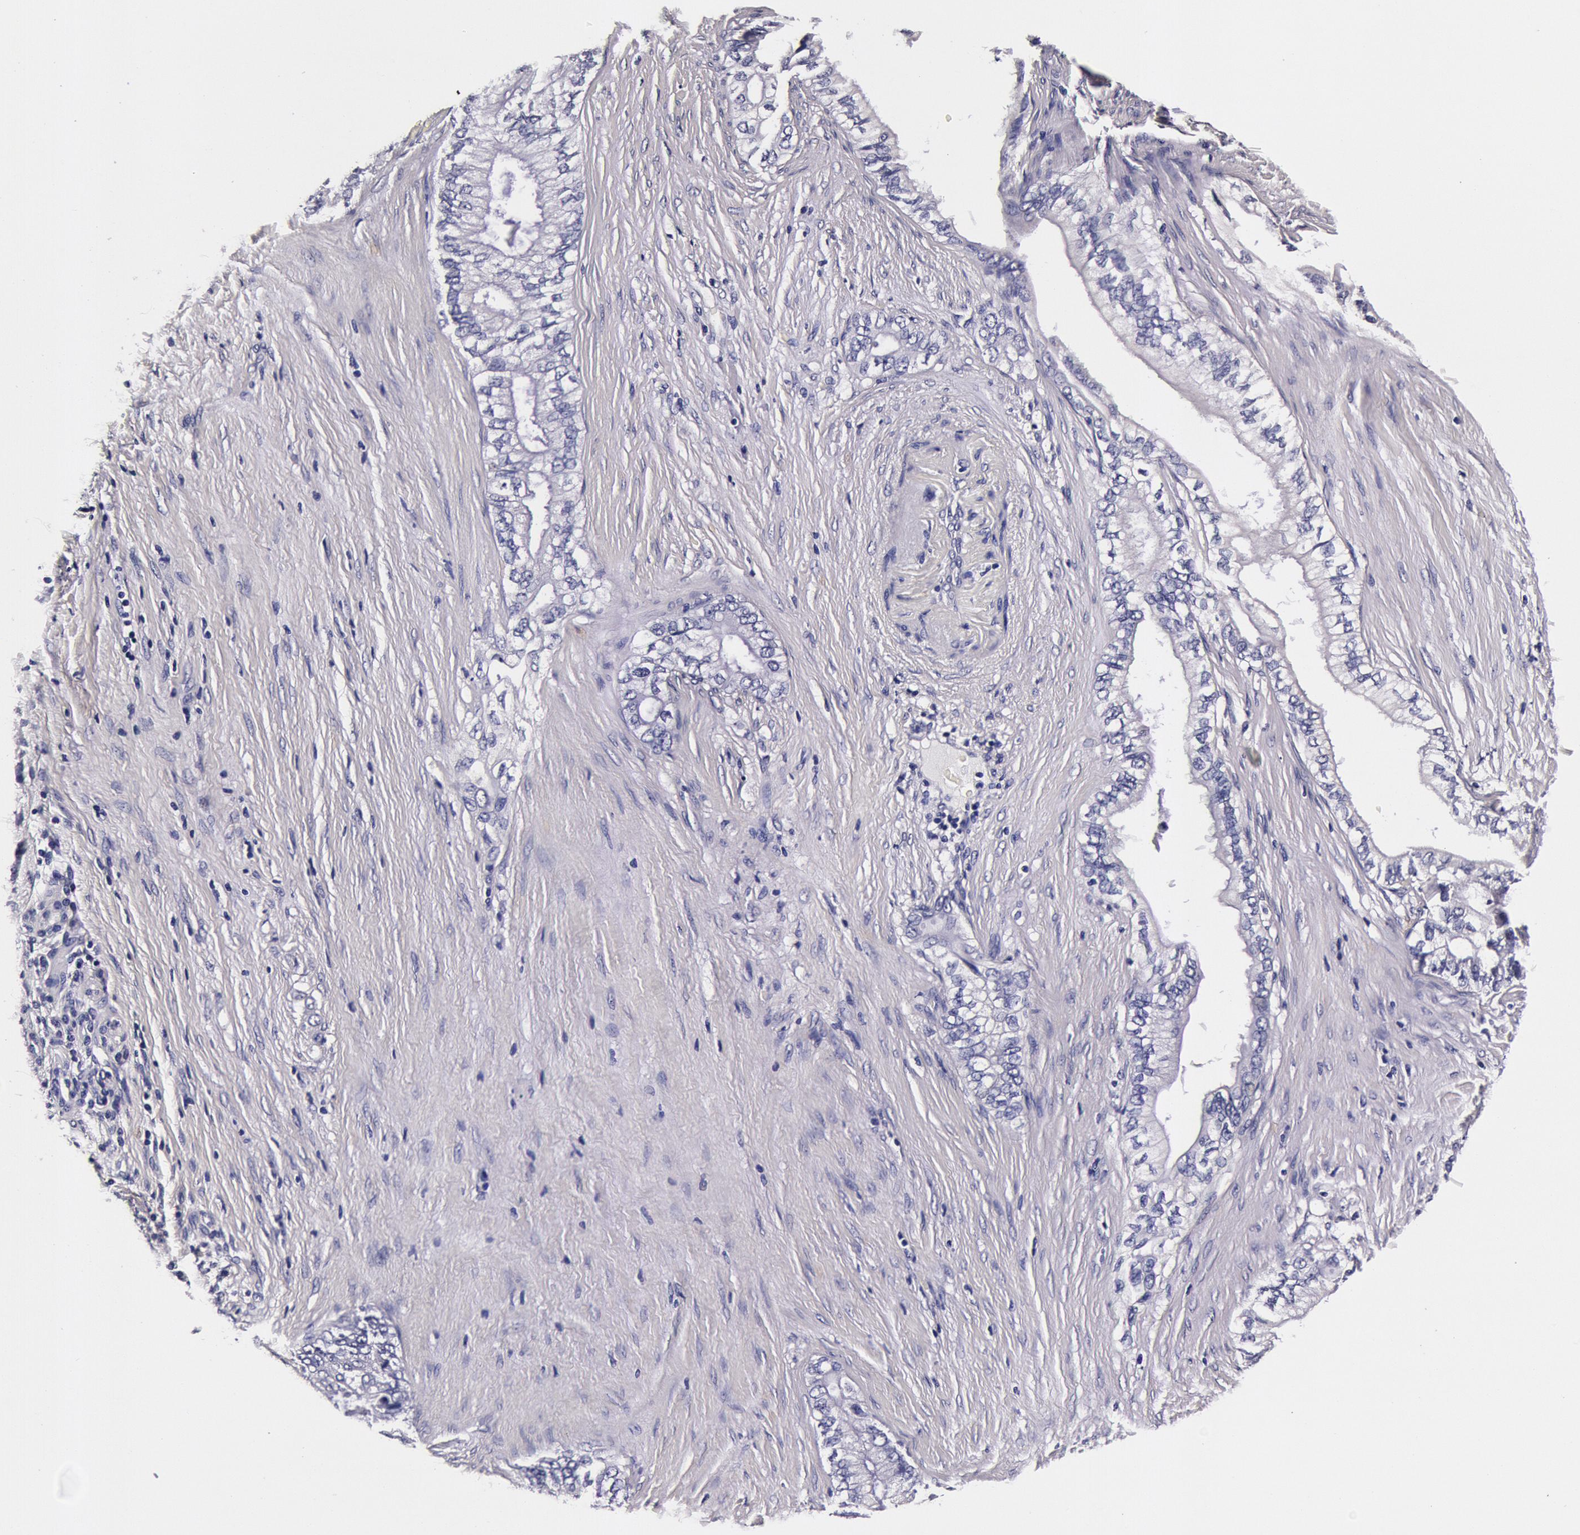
{"staining": {"intensity": "negative", "quantity": "none", "location": "none"}, "tissue": "pancreatic cancer", "cell_type": "Tumor cells", "image_type": "cancer", "snomed": [{"axis": "morphology", "description": "Adenocarcinoma, NOS"}, {"axis": "topography", "description": "Pancreas"}], "caption": "Protein analysis of pancreatic adenocarcinoma shows no significant positivity in tumor cells.", "gene": "CCDC22", "patient": {"sex": "female", "age": 66}}